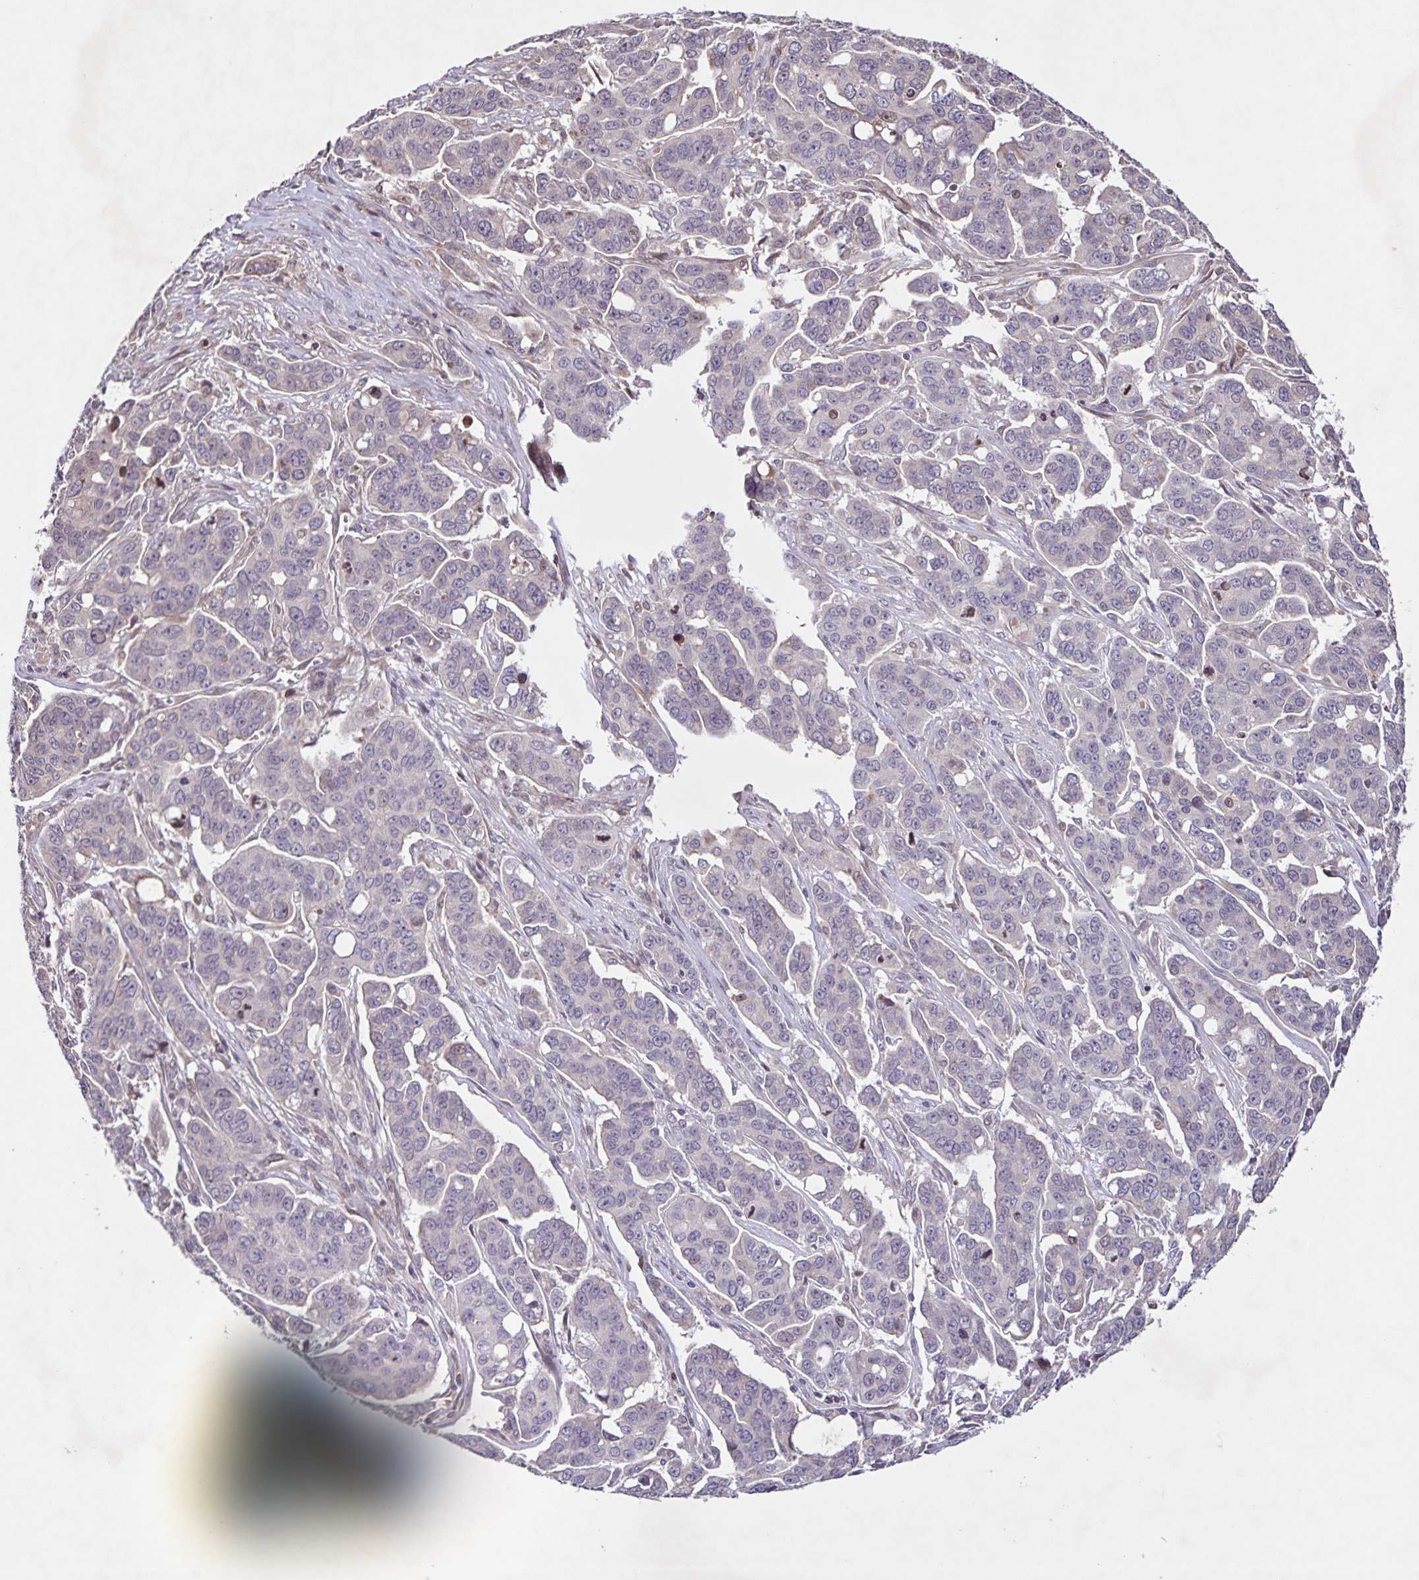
{"staining": {"intensity": "negative", "quantity": "none", "location": "none"}, "tissue": "ovarian cancer", "cell_type": "Tumor cells", "image_type": "cancer", "snomed": [{"axis": "morphology", "description": "Carcinoma, endometroid"}, {"axis": "topography", "description": "Ovary"}], "caption": "This is a photomicrograph of immunohistochemistry (IHC) staining of endometroid carcinoma (ovarian), which shows no expression in tumor cells.", "gene": "GDF2", "patient": {"sex": "female", "age": 78}}